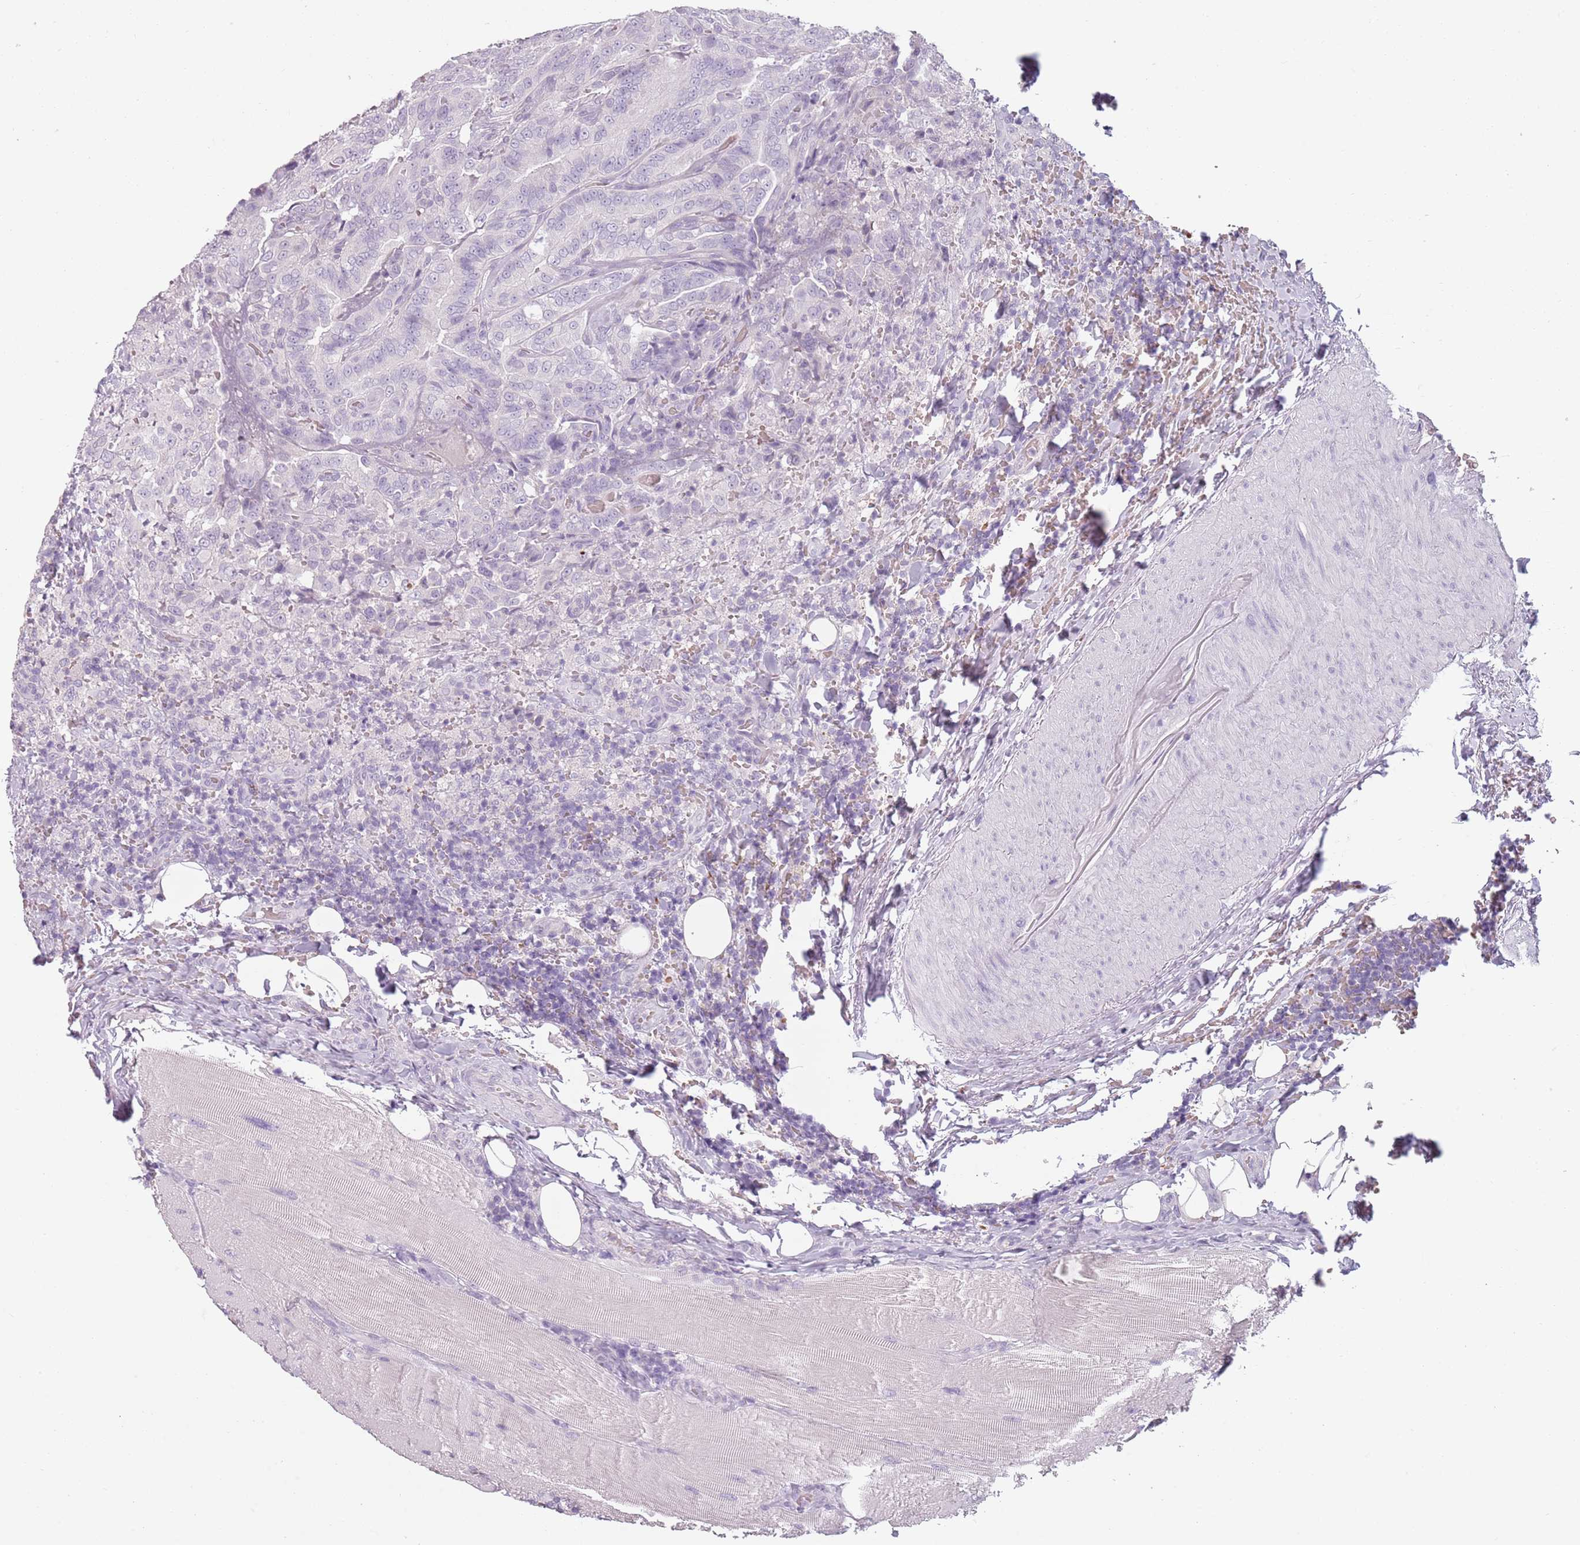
{"staining": {"intensity": "negative", "quantity": "none", "location": "none"}, "tissue": "thyroid cancer", "cell_type": "Tumor cells", "image_type": "cancer", "snomed": [{"axis": "morphology", "description": "Papillary adenocarcinoma, NOS"}, {"axis": "topography", "description": "Thyroid gland"}], "caption": "IHC of papillary adenocarcinoma (thyroid) demonstrates no expression in tumor cells.", "gene": "PIEZO1", "patient": {"sex": "male", "age": 61}}